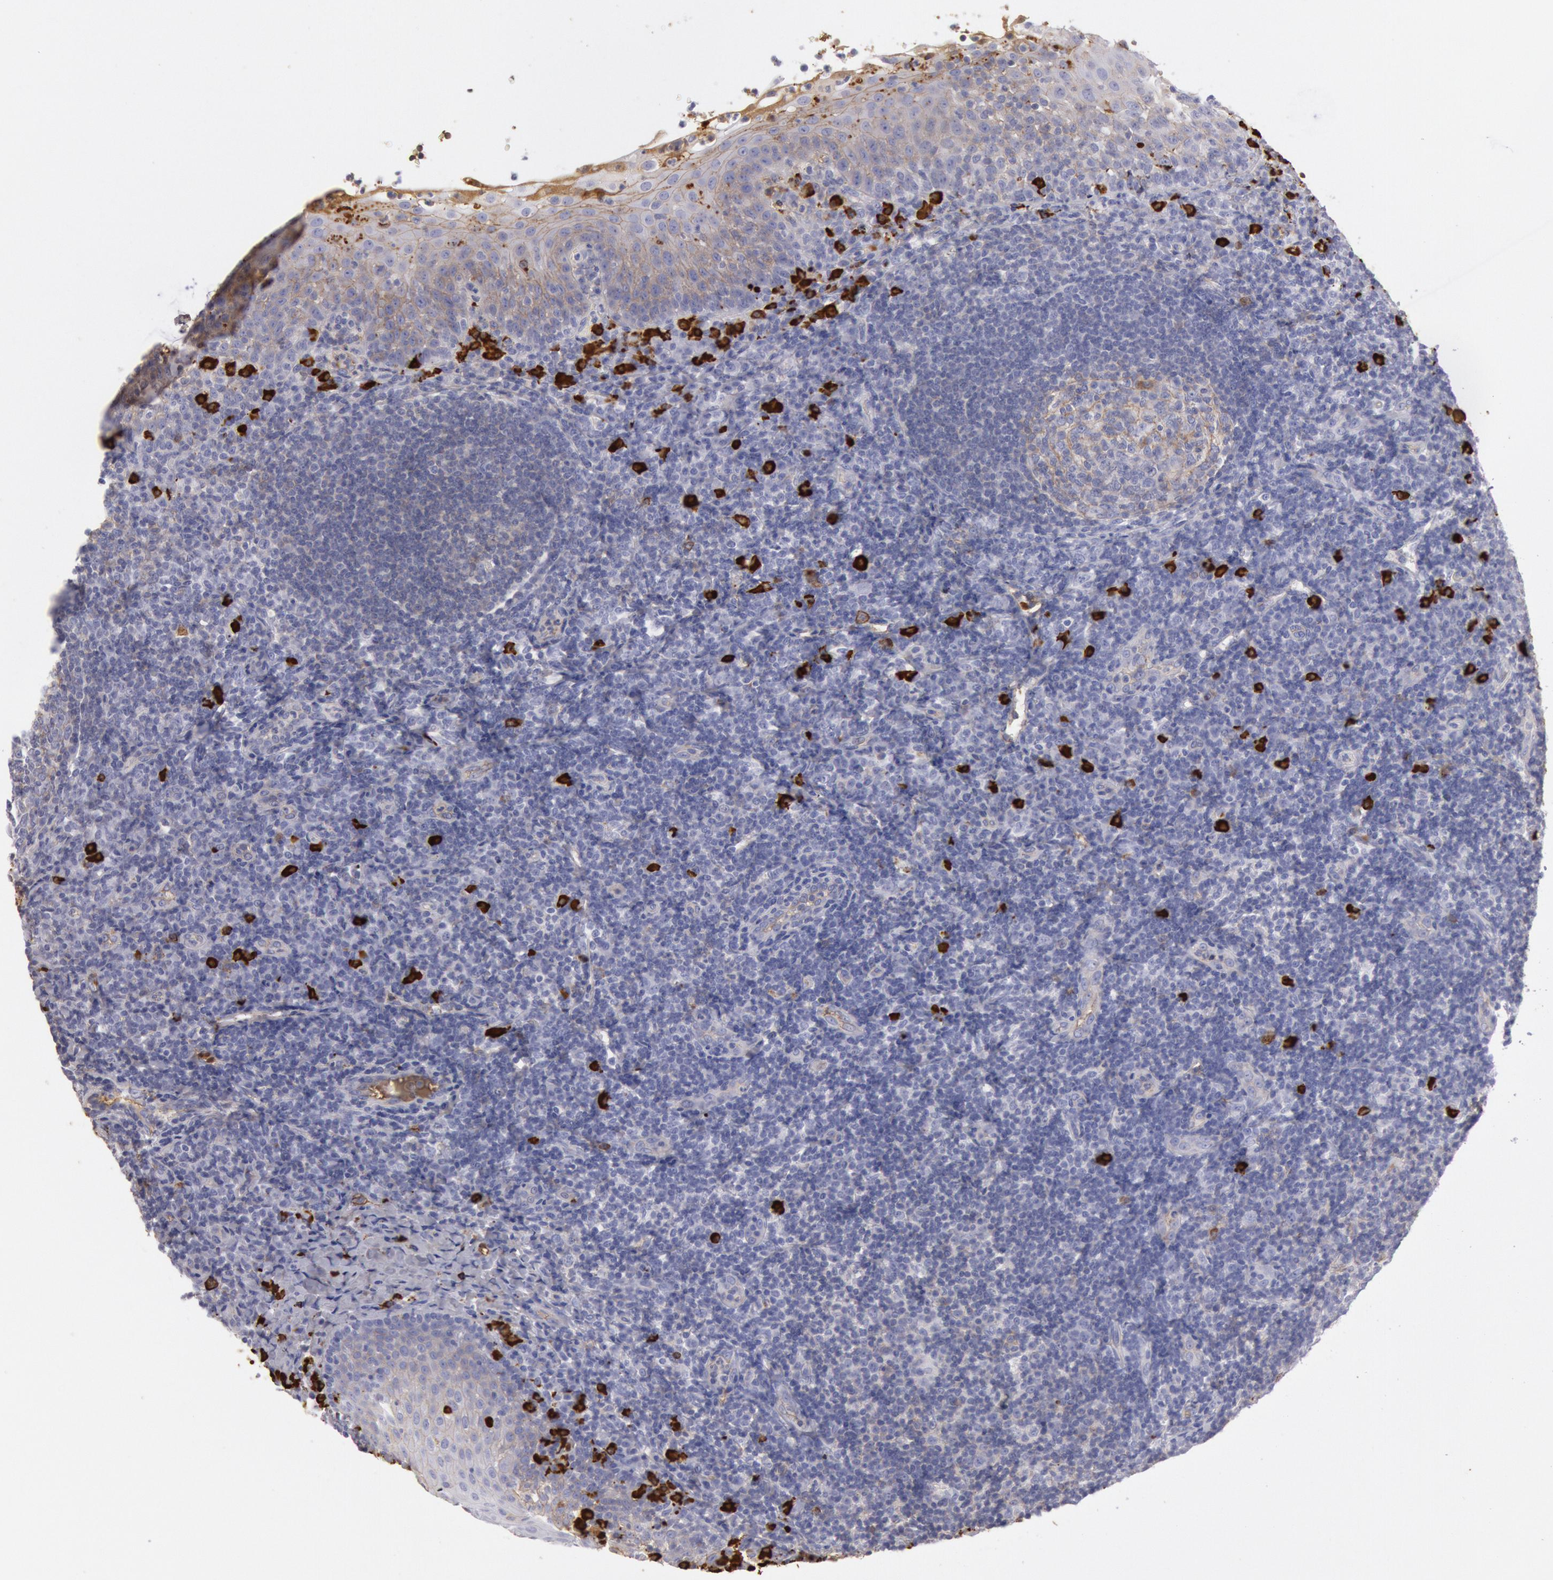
{"staining": {"intensity": "negative", "quantity": "none", "location": "none"}, "tissue": "tonsil", "cell_type": "Germinal center cells", "image_type": "normal", "snomed": [{"axis": "morphology", "description": "Normal tissue, NOS"}, {"axis": "topography", "description": "Tonsil"}], "caption": "Immunohistochemistry (IHC) of unremarkable tonsil demonstrates no staining in germinal center cells. (Brightfield microscopy of DAB immunohistochemistry at high magnification).", "gene": "IGHA1", "patient": {"sex": "female", "age": 40}}